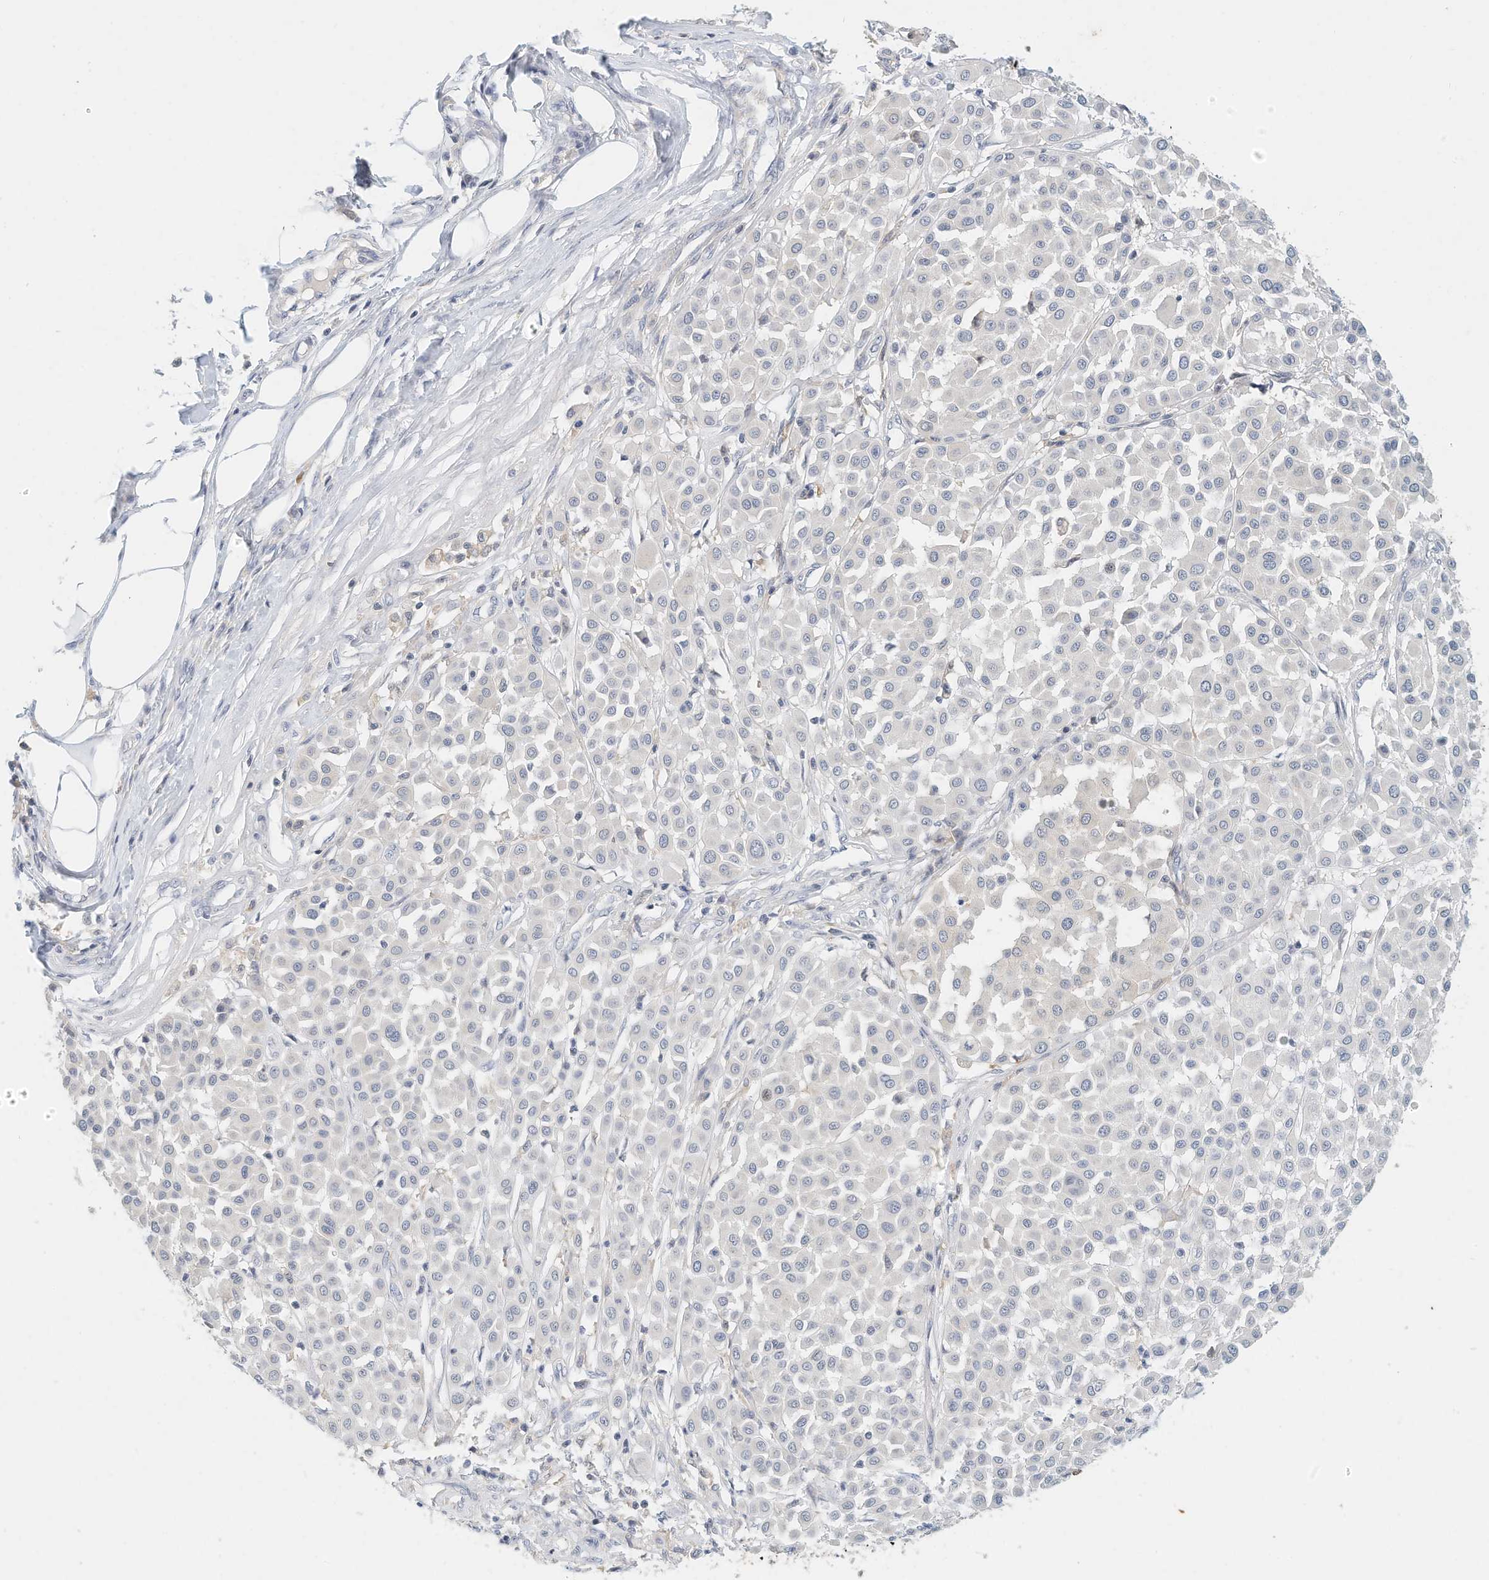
{"staining": {"intensity": "negative", "quantity": "none", "location": "none"}, "tissue": "melanoma", "cell_type": "Tumor cells", "image_type": "cancer", "snomed": [{"axis": "morphology", "description": "Malignant melanoma, Metastatic site"}, {"axis": "topography", "description": "Soft tissue"}], "caption": "A micrograph of human malignant melanoma (metastatic site) is negative for staining in tumor cells.", "gene": "MICAL1", "patient": {"sex": "male", "age": 41}}